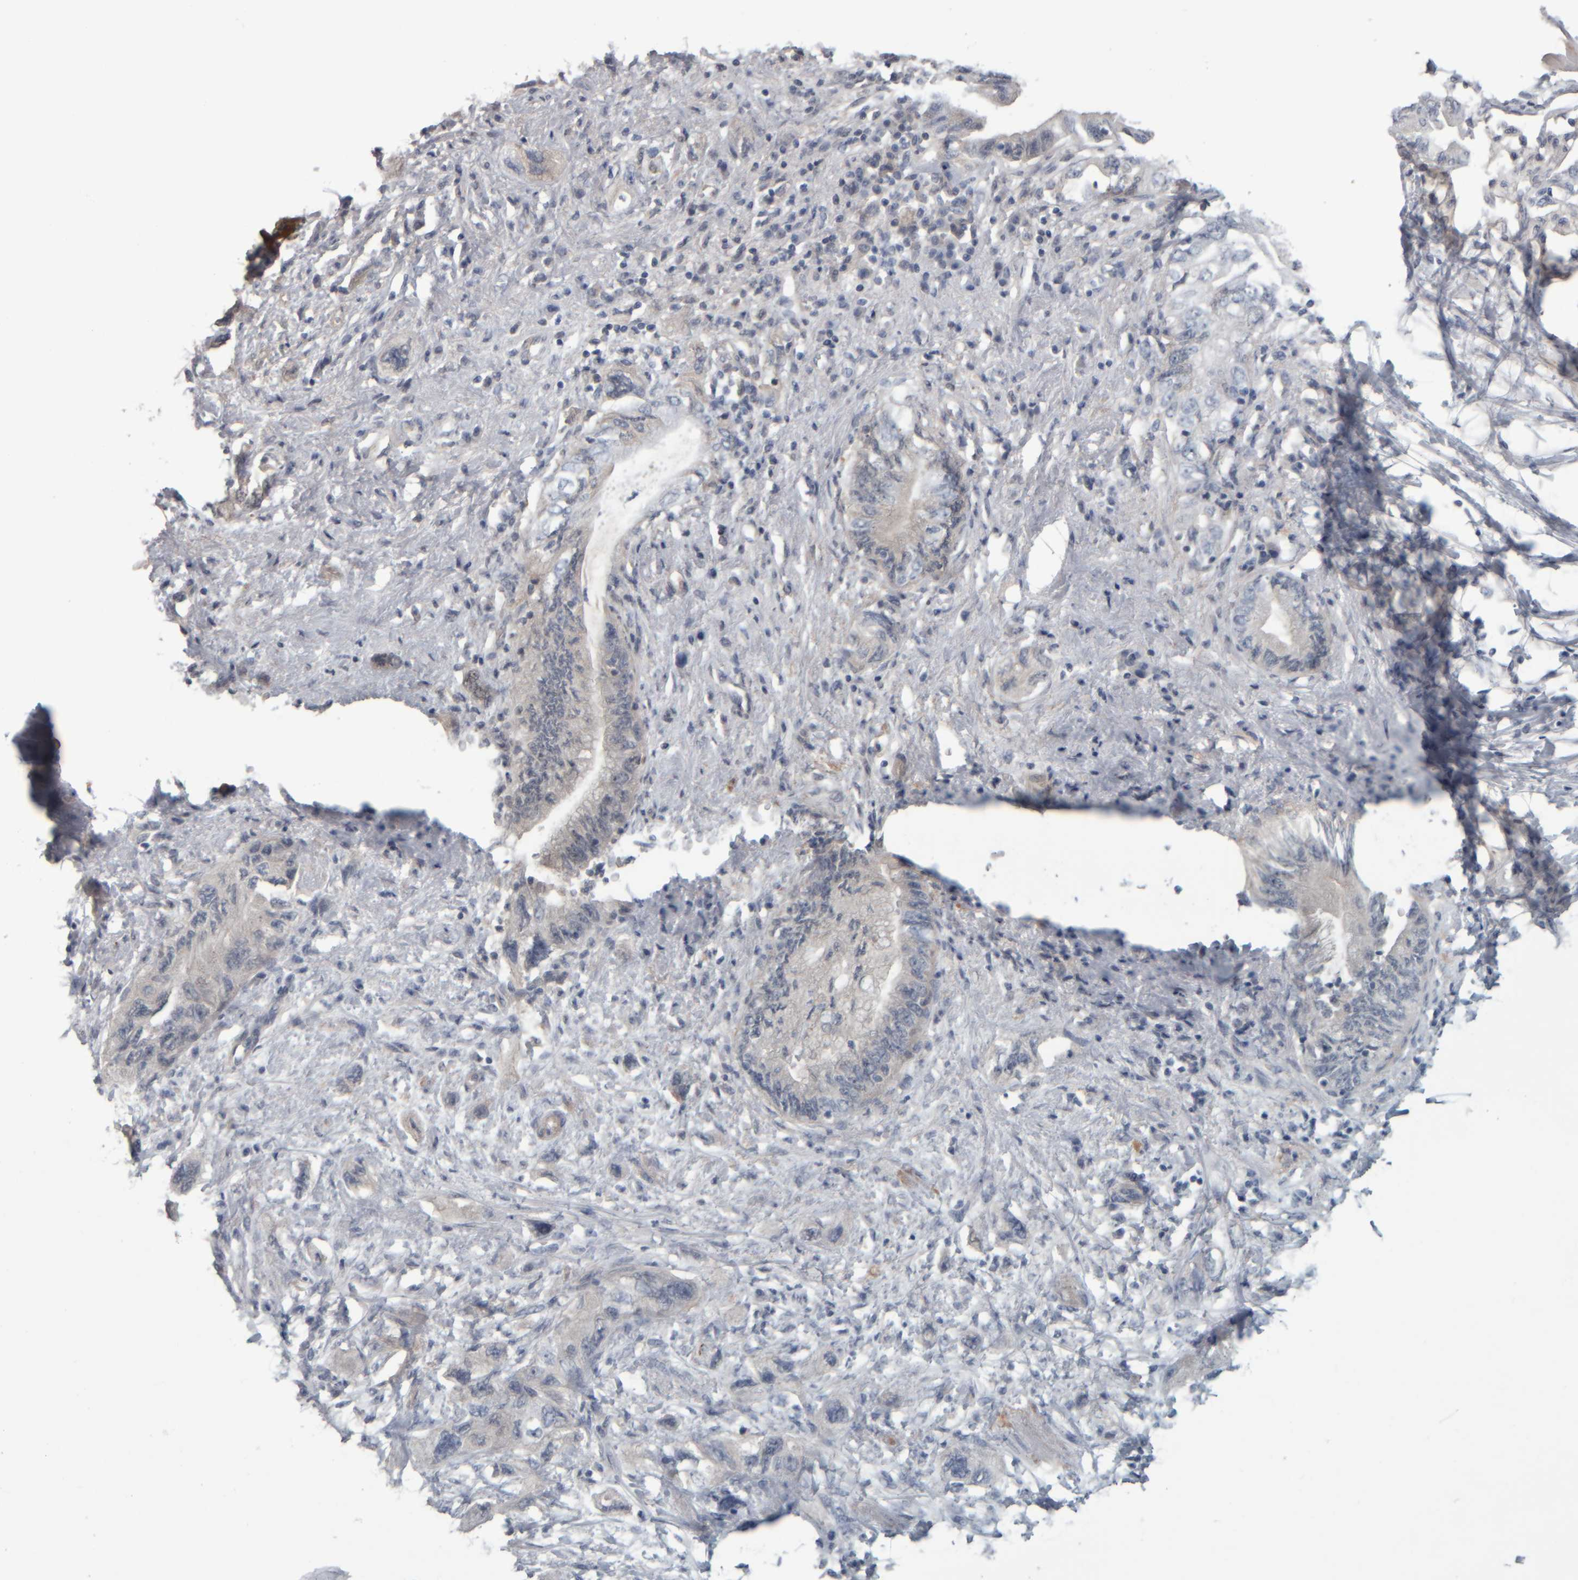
{"staining": {"intensity": "negative", "quantity": "none", "location": "none"}, "tissue": "pancreatic cancer", "cell_type": "Tumor cells", "image_type": "cancer", "snomed": [{"axis": "morphology", "description": "Adenocarcinoma, NOS"}, {"axis": "topography", "description": "Pancreas"}], "caption": "The photomicrograph exhibits no significant positivity in tumor cells of pancreatic cancer. (DAB (3,3'-diaminobenzidine) immunohistochemistry visualized using brightfield microscopy, high magnification).", "gene": "CAVIN4", "patient": {"sex": "female", "age": 73}}